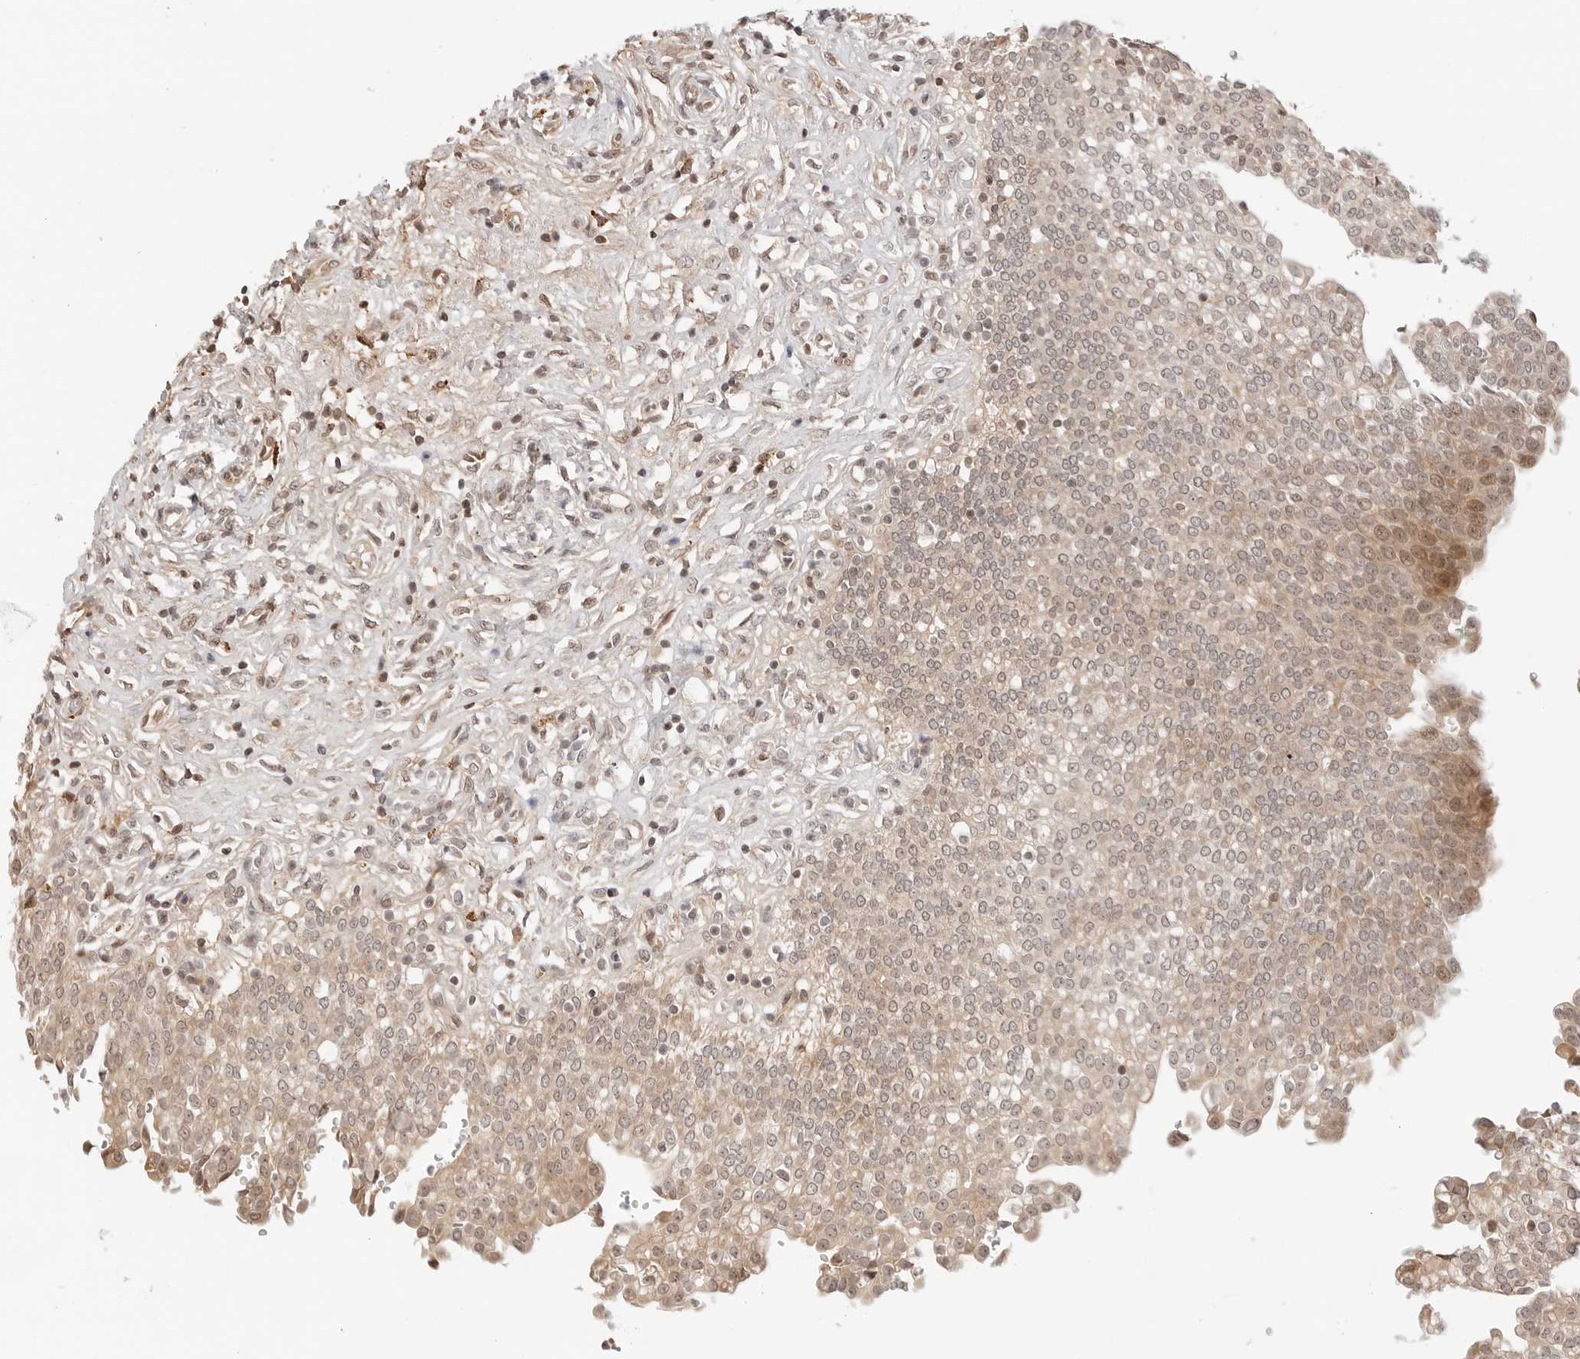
{"staining": {"intensity": "moderate", "quantity": "25%-75%", "location": "cytoplasmic/membranous,nuclear"}, "tissue": "urinary bladder", "cell_type": "Urothelial cells", "image_type": "normal", "snomed": [{"axis": "morphology", "description": "Urothelial carcinoma, High grade"}, {"axis": "topography", "description": "Urinary bladder"}], "caption": "This is an image of IHC staining of normal urinary bladder, which shows moderate positivity in the cytoplasmic/membranous,nuclear of urothelial cells.", "gene": "GEM", "patient": {"sex": "male", "age": 46}}